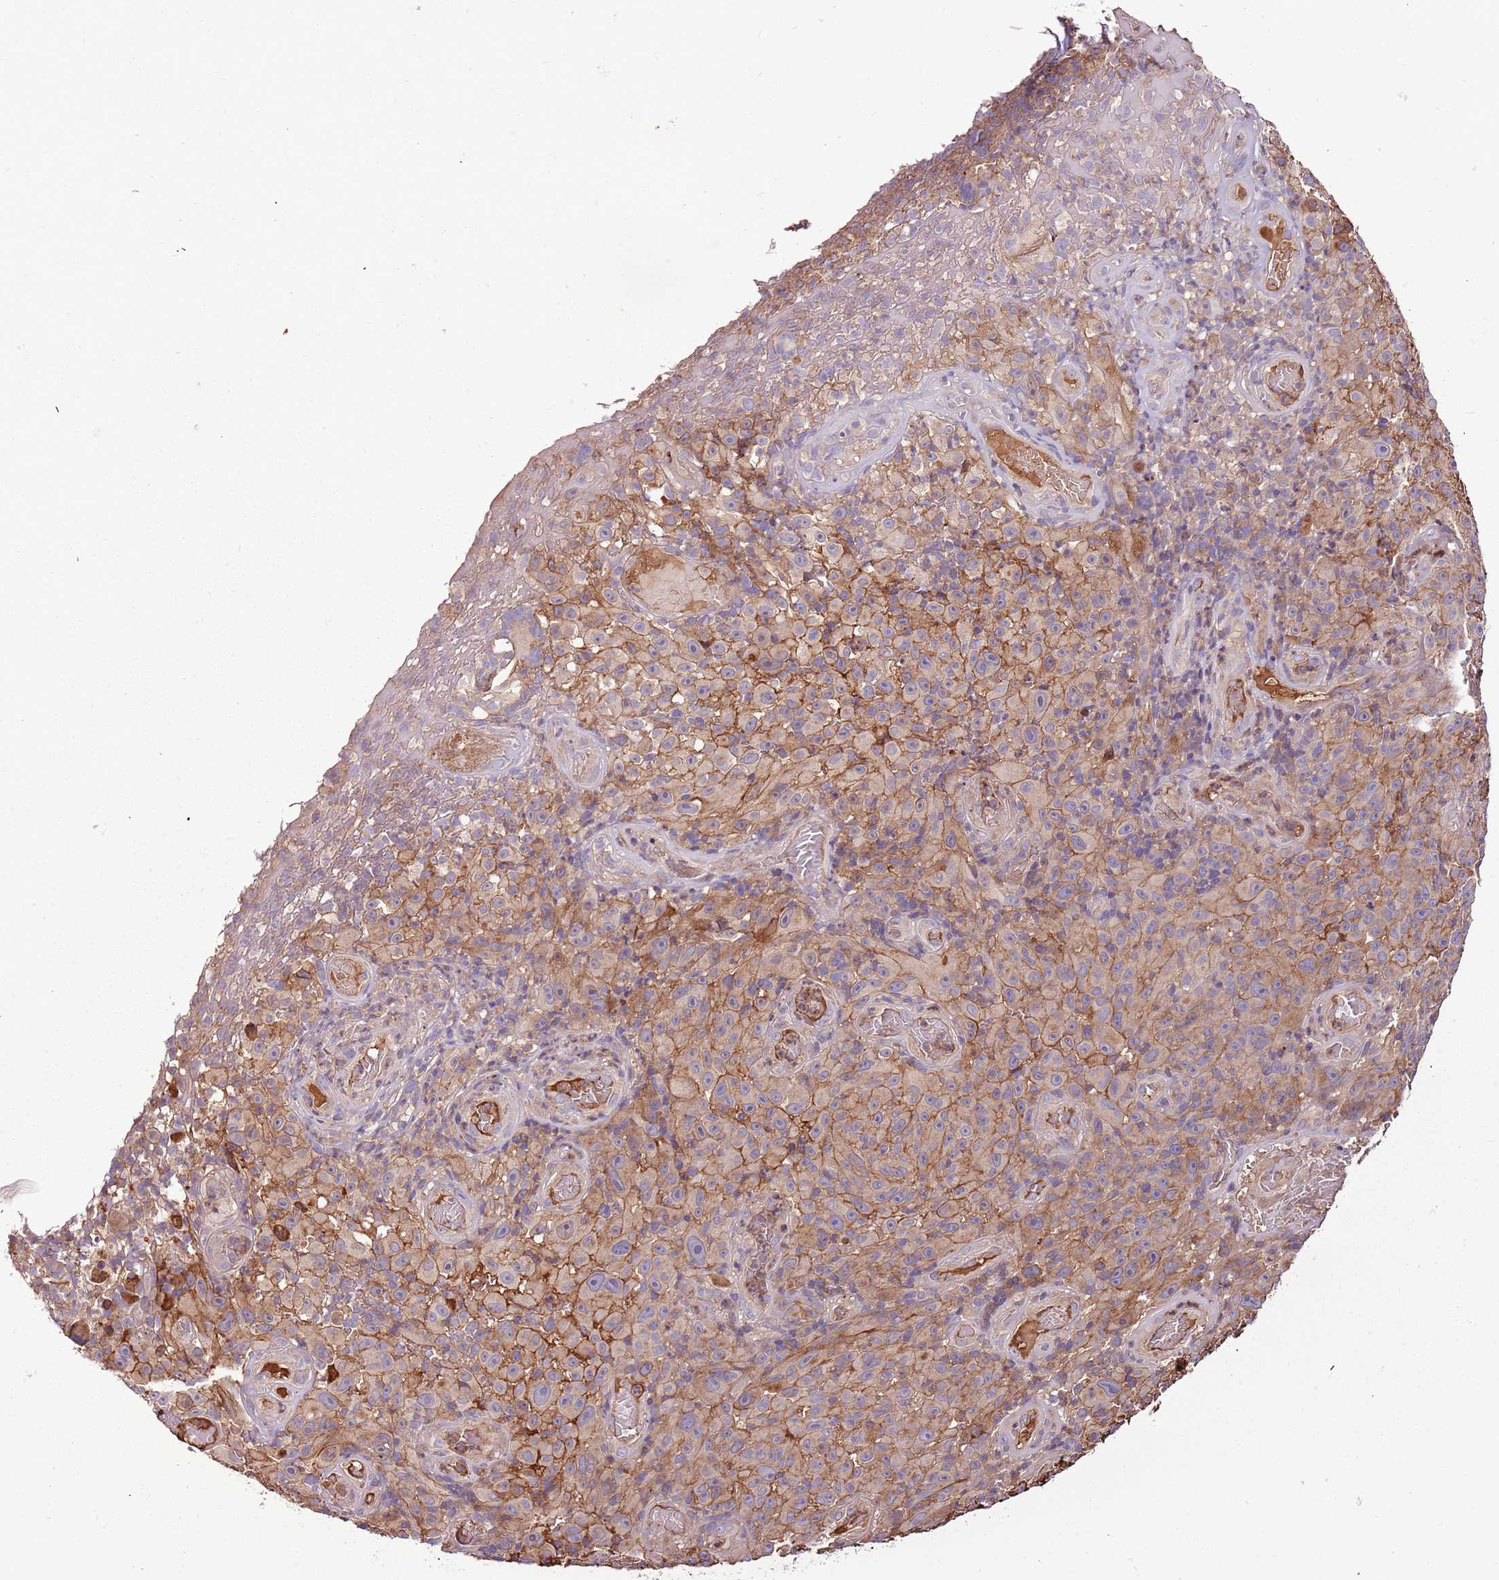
{"staining": {"intensity": "weak", "quantity": "<25%", "location": "cytoplasmic/membranous"}, "tissue": "melanoma", "cell_type": "Tumor cells", "image_type": "cancer", "snomed": [{"axis": "morphology", "description": "Malignant melanoma, NOS"}, {"axis": "topography", "description": "Skin"}], "caption": "A histopathology image of human melanoma is negative for staining in tumor cells.", "gene": "DENR", "patient": {"sex": "female", "age": 82}}